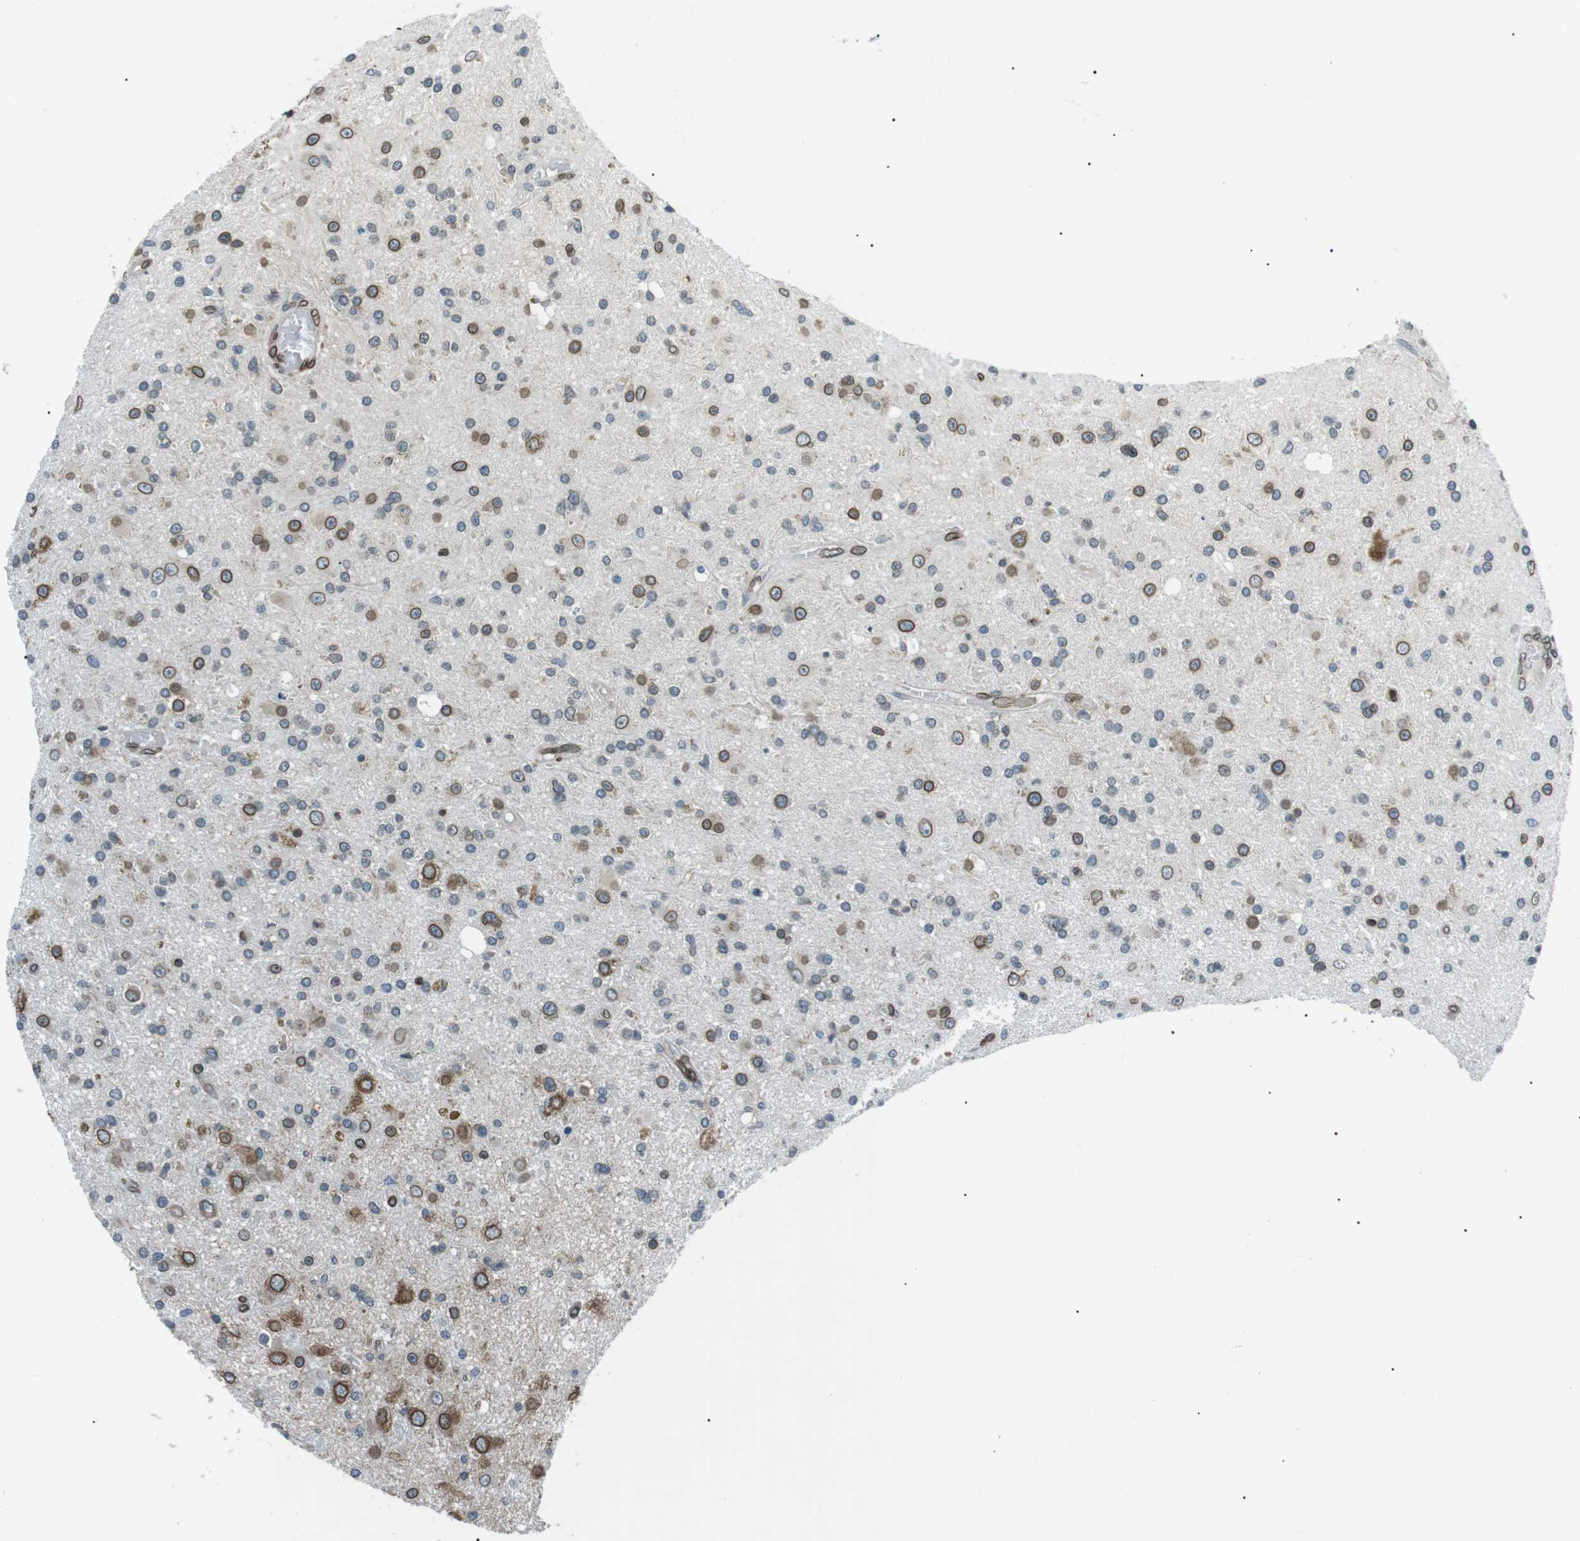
{"staining": {"intensity": "moderate", "quantity": "25%-75%", "location": "cytoplasmic/membranous,nuclear"}, "tissue": "glioma", "cell_type": "Tumor cells", "image_type": "cancer", "snomed": [{"axis": "morphology", "description": "Glioma, malignant, High grade"}, {"axis": "topography", "description": "Brain"}], "caption": "A brown stain shows moderate cytoplasmic/membranous and nuclear positivity of a protein in malignant glioma (high-grade) tumor cells.", "gene": "TMX4", "patient": {"sex": "male", "age": 33}}